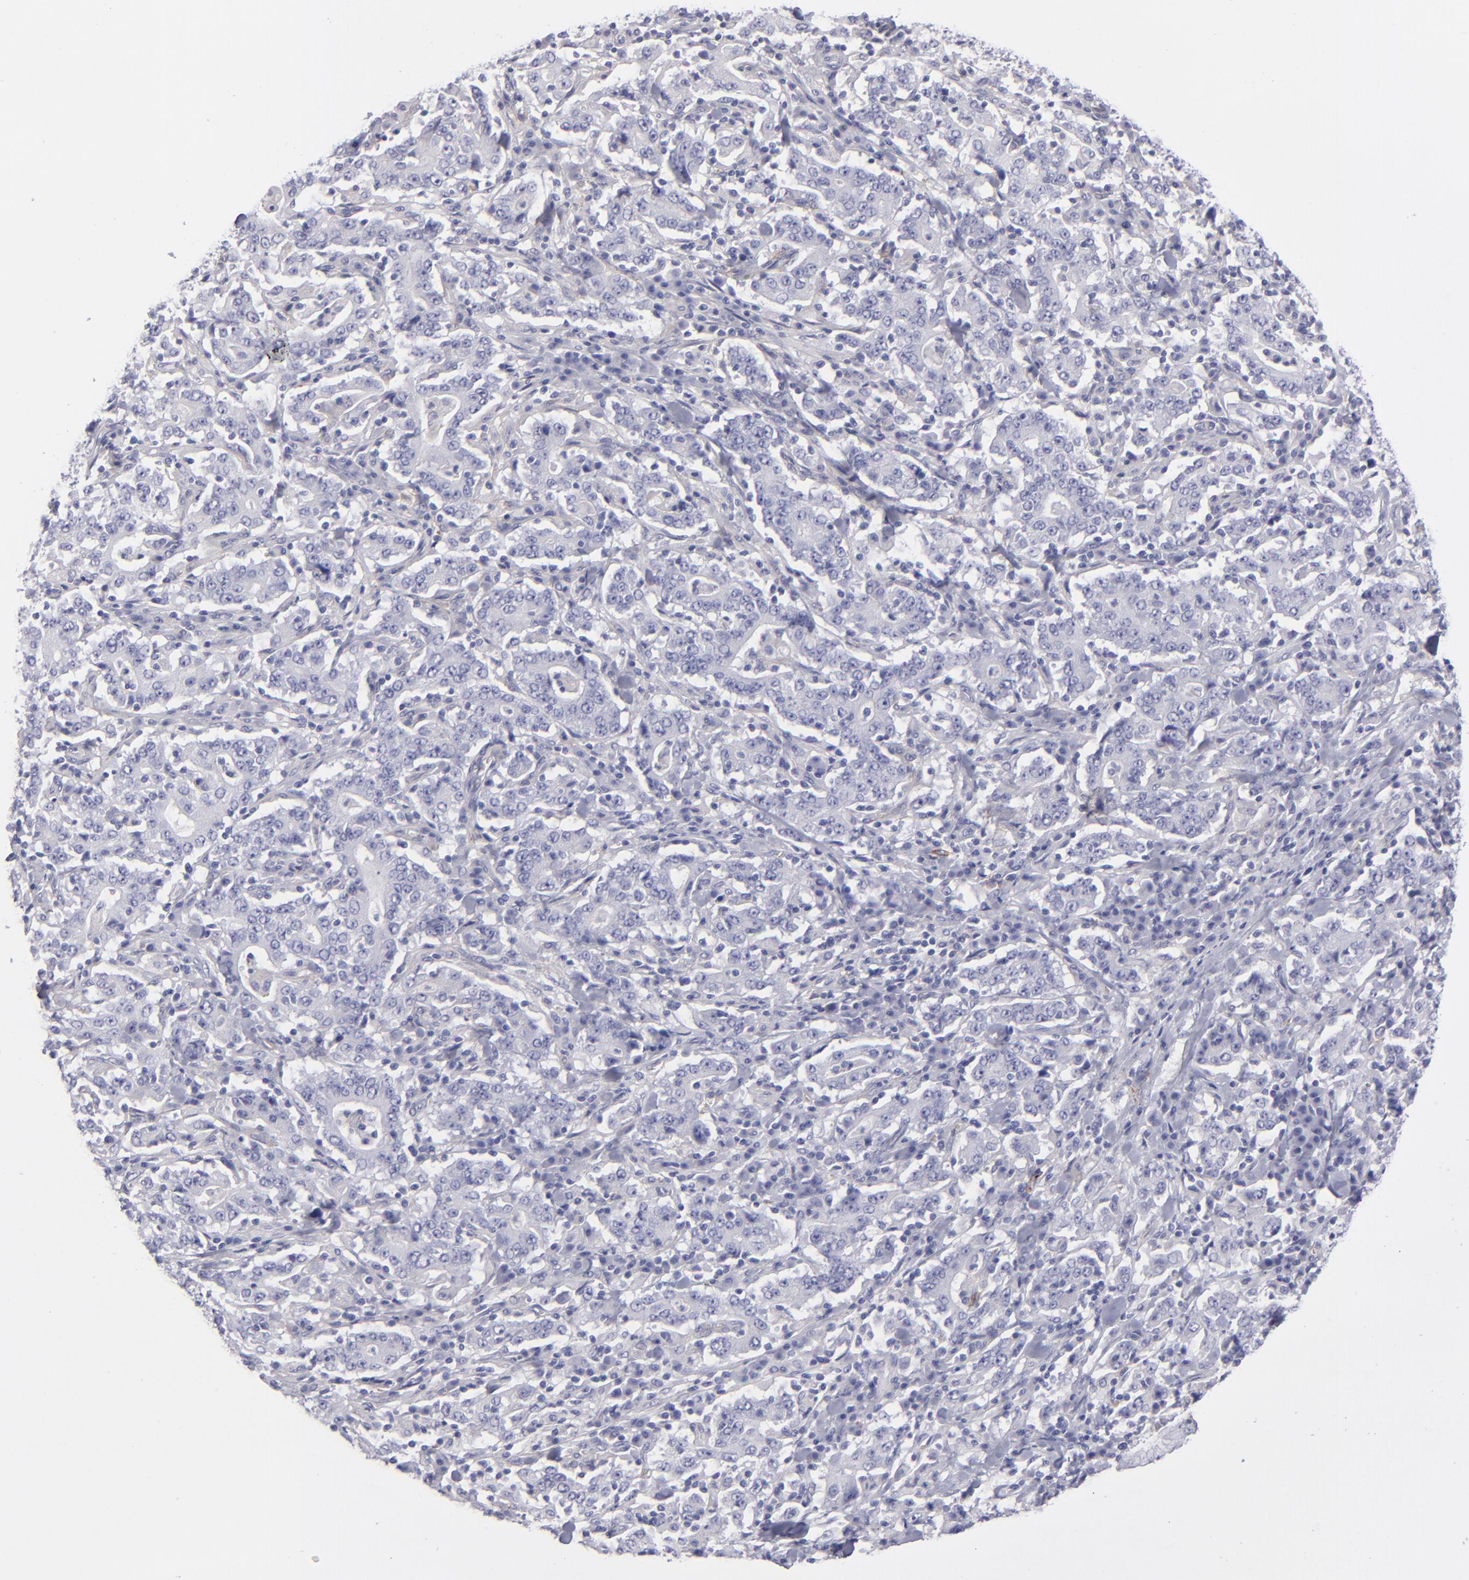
{"staining": {"intensity": "negative", "quantity": "none", "location": "none"}, "tissue": "stomach cancer", "cell_type": "Tumor cells", "image_type": "cancer", "snomed": [{"axis": "morphology", "description": "Normal tissue, NOS"}, {"axis": "morphology", "description": "Adenocarcinoma, NOS"}, {"axis": "topography", "description": "Stomach, upper"}, {"axis": "topography", "description": "Stomach"}], "caption": "IHC micrograph of human adenocarcinoma (stomach) stained for a protein (brown), which exhibits no positivity in tumor cells. (DAB IHC, high magnification).", "gene": "ANPEP", "patient": {"sex": "male", "age": 59}}